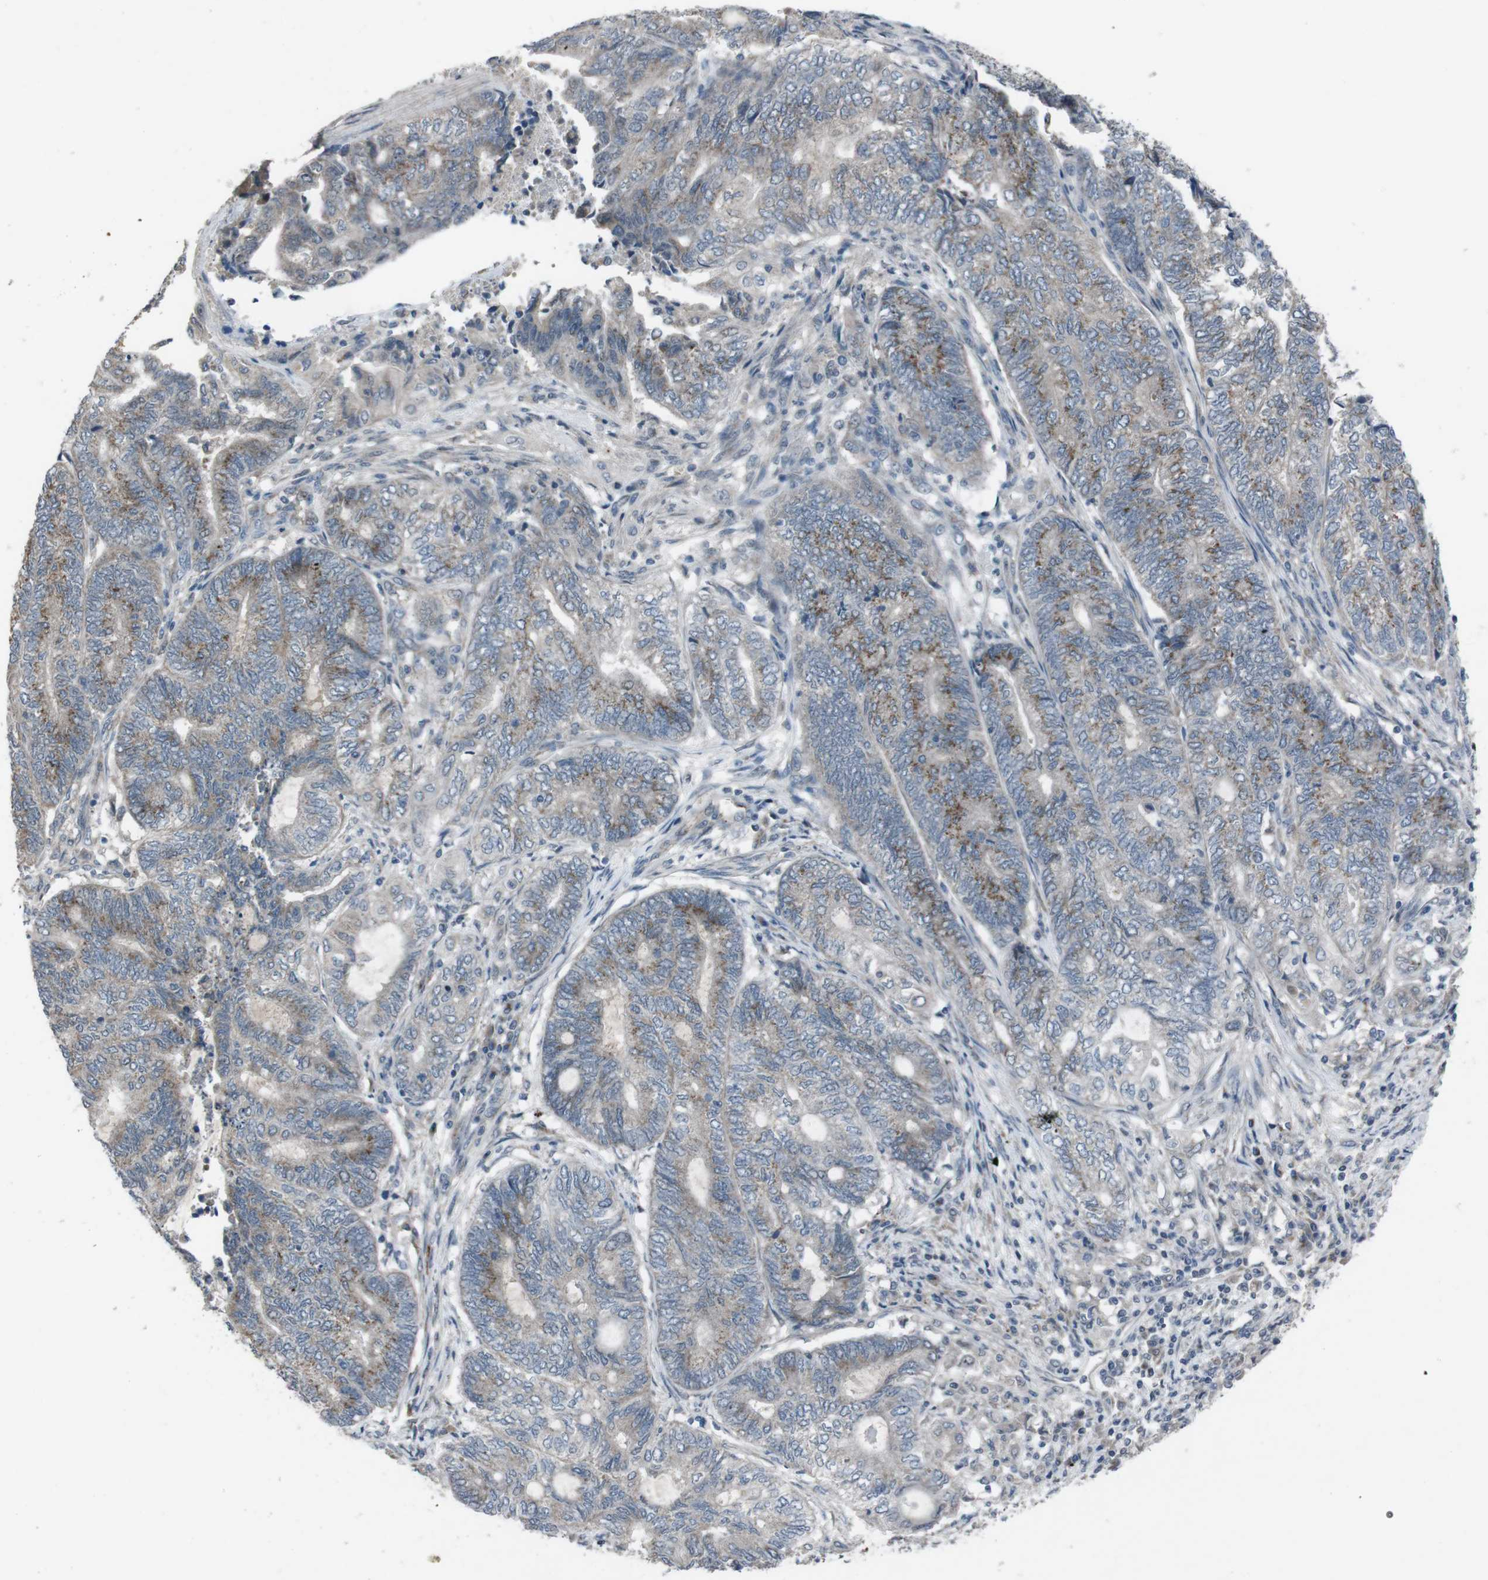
{"staining": {"intensity": "moderate", "quantity": ">75%", "location": "cytoplasmic/membranous"}, "tissue": "endometrial cancer", "cell_type": "Tumor cells", "image_type": "cancer", "snomed": [{"axis": "morphology", "description": "Adenocarcinoma, NOS"}, {"axis": "topography", "description": "Uterus"}, {"axis": "topography", "description": "Endometrium"}], "caption": "About >75% of tumor cells in endometrial adenocarcinoma exhibit moderate cytoplasmic/membranous protein staining as visualized by brown immunohistochemical staining.", "gene": "EFNA5", "patient": {"sex": "female", "age": 70}}